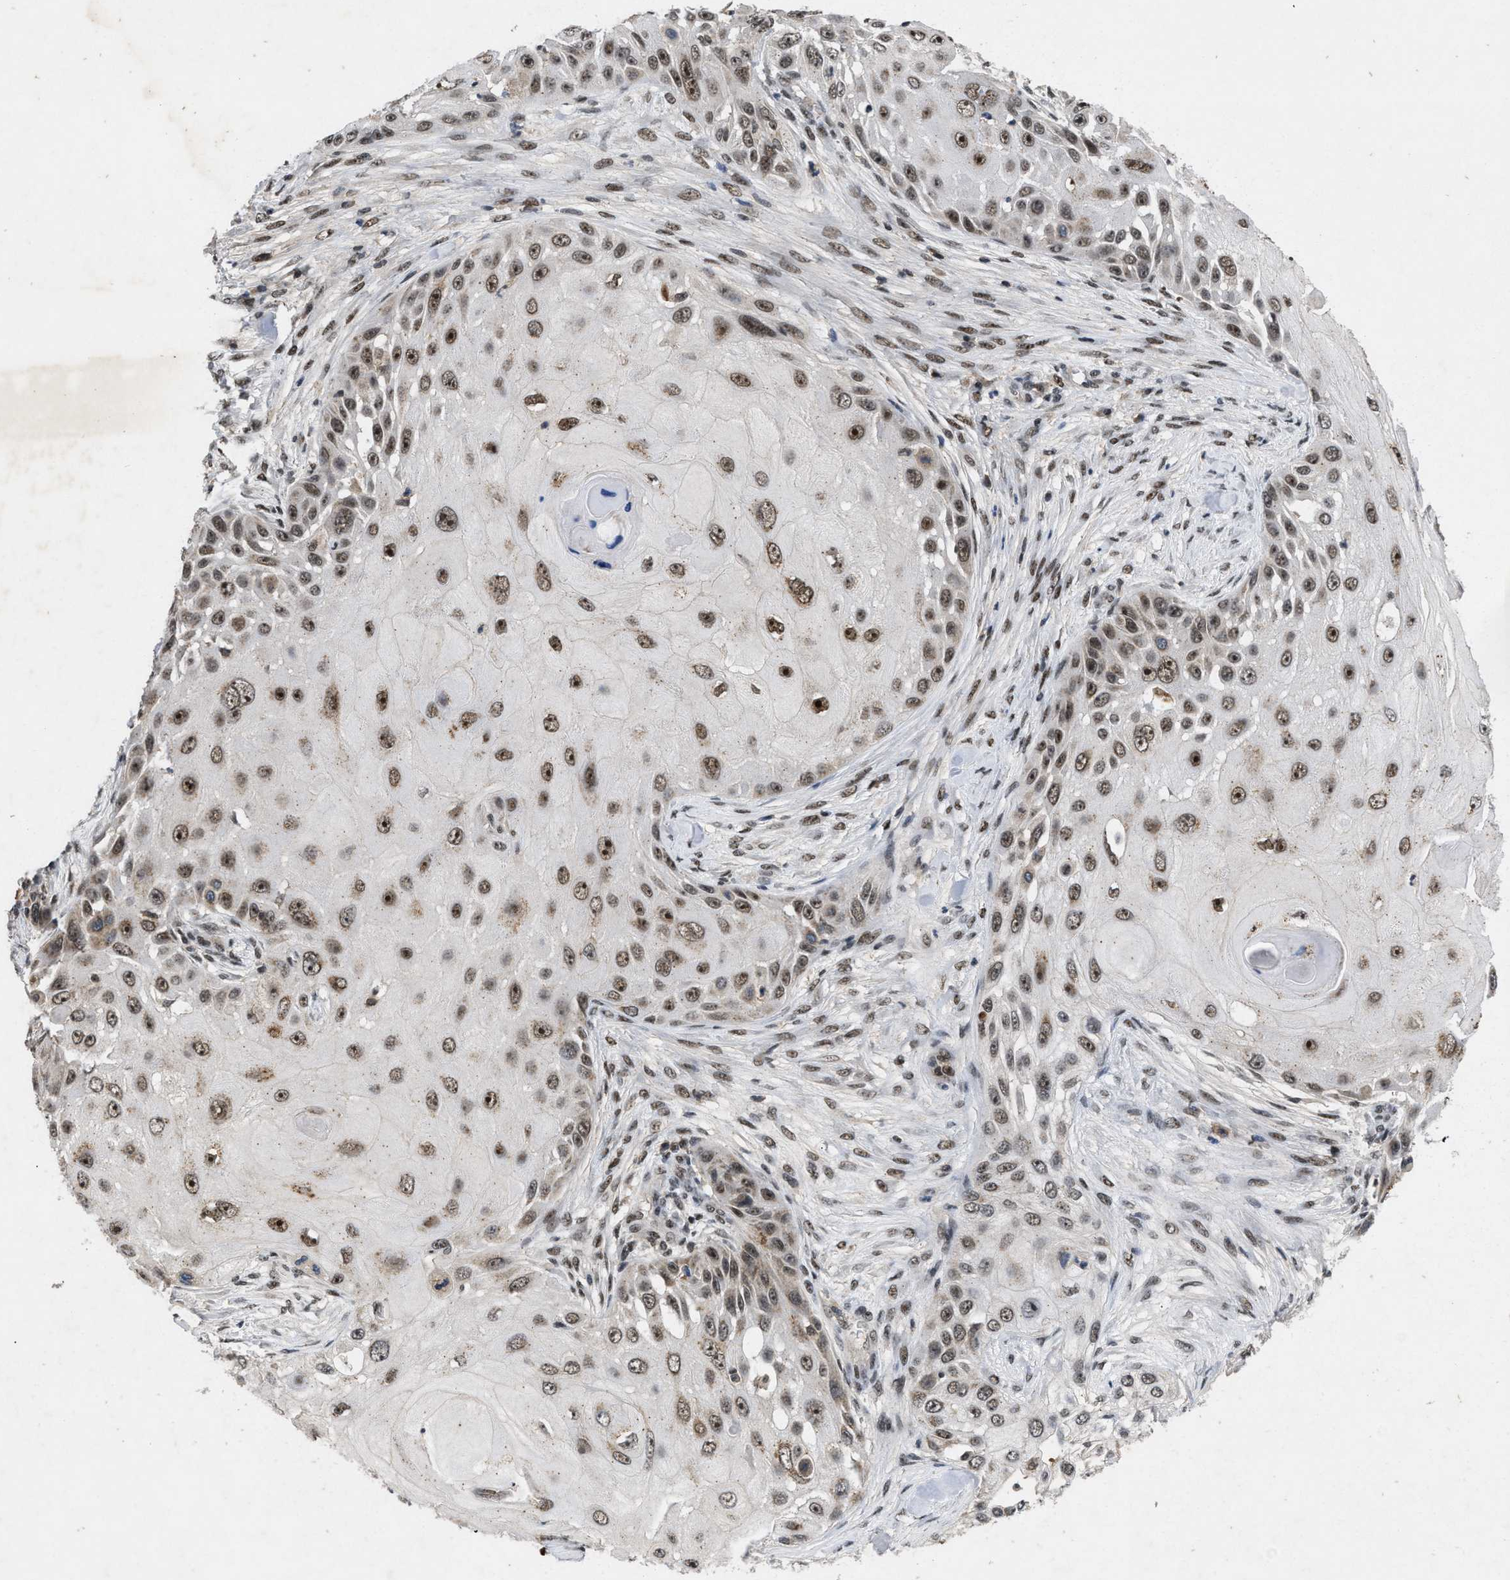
{"staining": {"intensity": "moderate", "quantity": ">75%", "location": "nuclear"}, "tissue": "skin cancer", "cell_type": "Tumor cells", "image_type": "cancer", "snomed": [{"axis": "morphology", "description": "Squamous cell carcinoma, NOS"}, {"axis": "topography", "description": "Skin"}], "caption": "Immunohistochemical staining of human skin squamous cell carcinoma exhibits medium levels of moderate nuclear protein positivity in approximately >75% of tumor cells.", "gene": "ZNF346", "patient": {"sex": "female", "age": 44}}